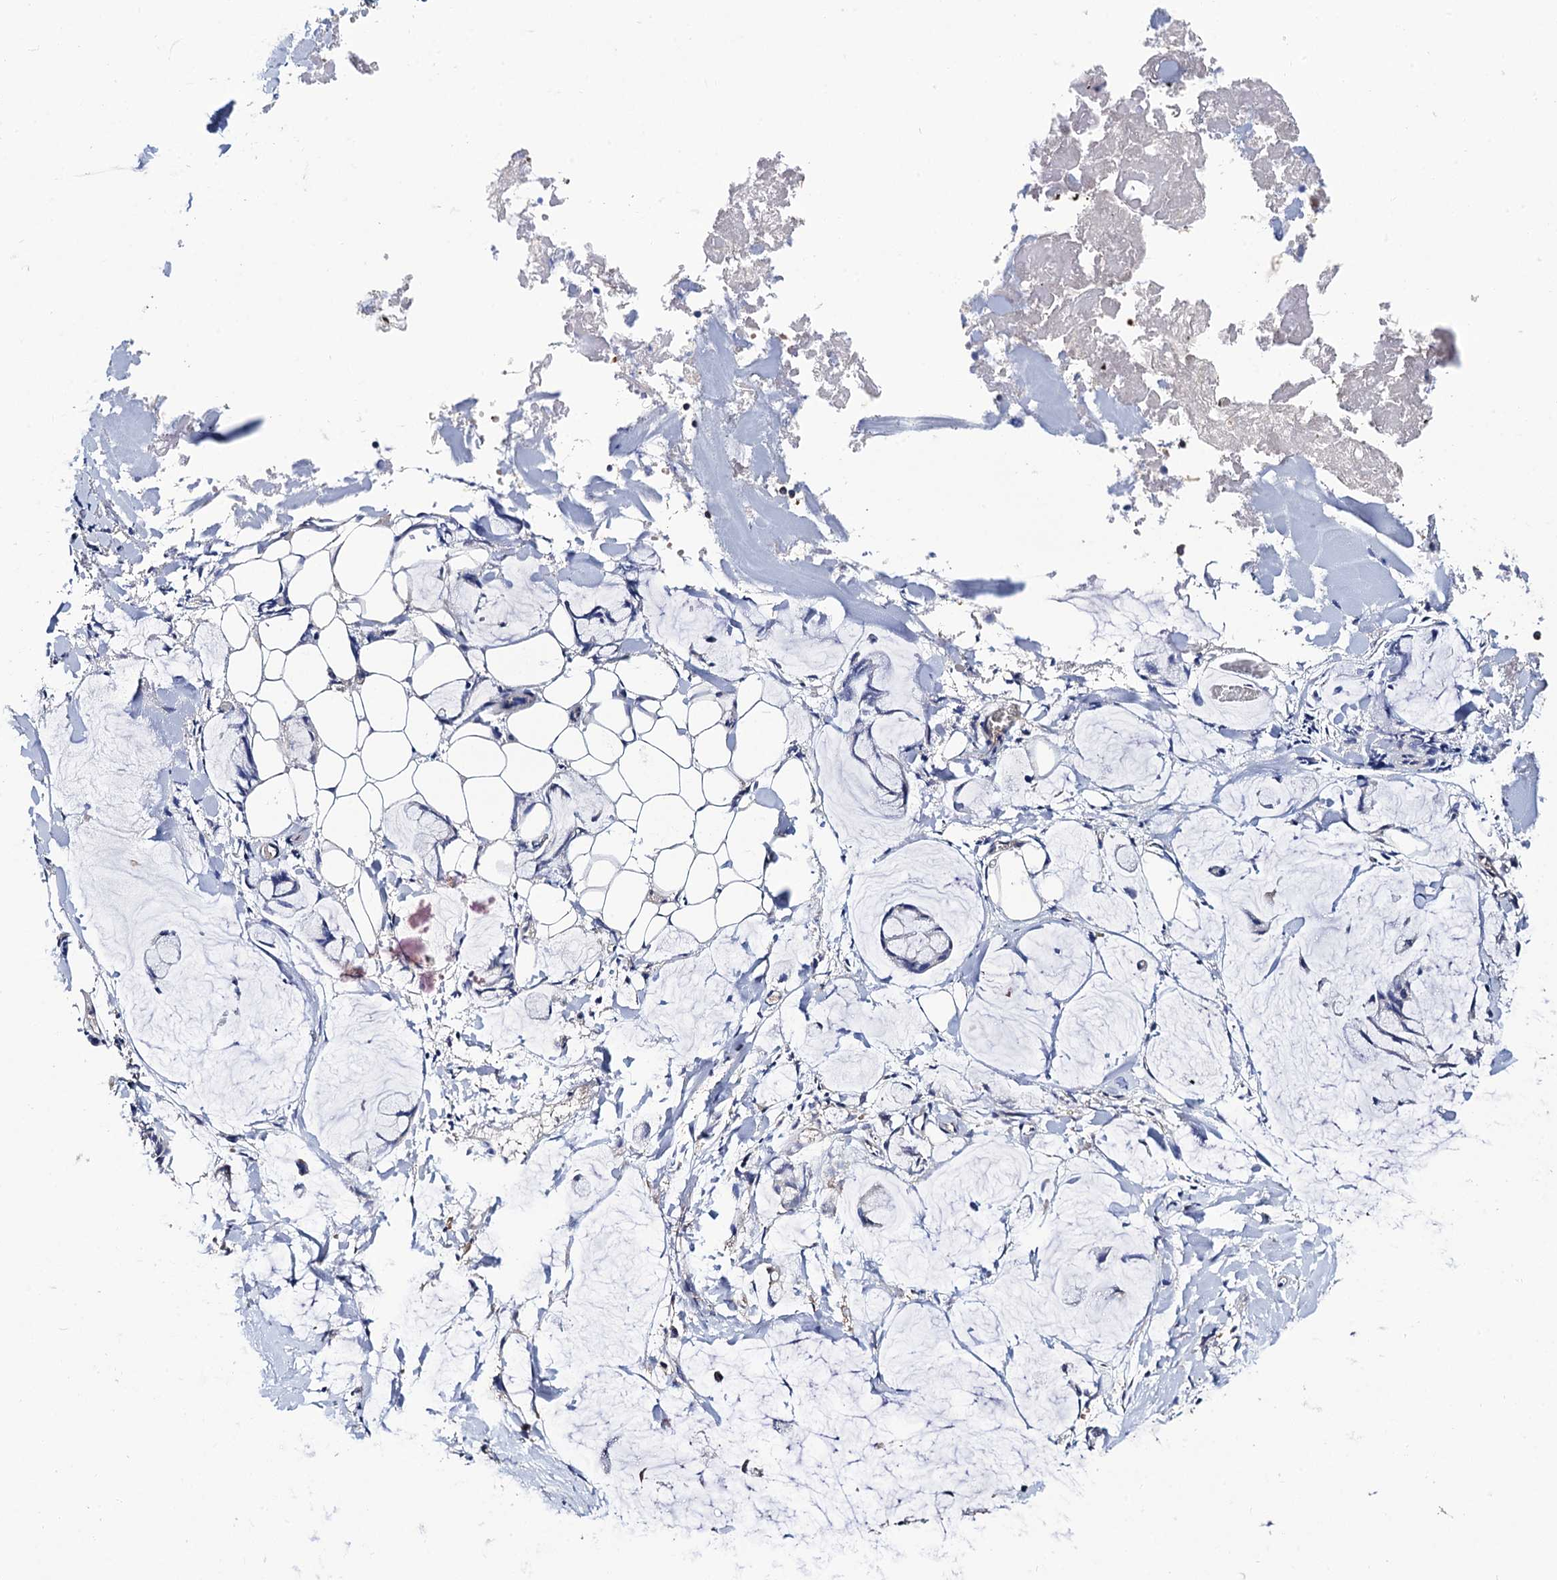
{"staining": {"intensity": "moderate", "quantity": ">75%", "location": "cytoplasmic/membranous"}, "tissue": "adipose tissue", "cell_type": "Adipocytes", "image_type": "normal", "snomed": [{"axis": "morphology", "description": "Normal tissue, NOS"}, {"axis": "morphology", "description": "Adenocarcinoma, NOS"}, {"axis": "topography", "description": "Colon"}, {"axis": "topography", "description": "Peripheral nerve tissue"}], "caption": "Immunohistochemistry of unremarkable adipose tissue demonstrates medium levels of moderate cytoplasmic/membranous positivity in approximately >75% of adipocytes. (IHC, brightfield microscopy, high magnification).", "gene": "VPS35", "patient": {"sex": "male", "age": 14}}